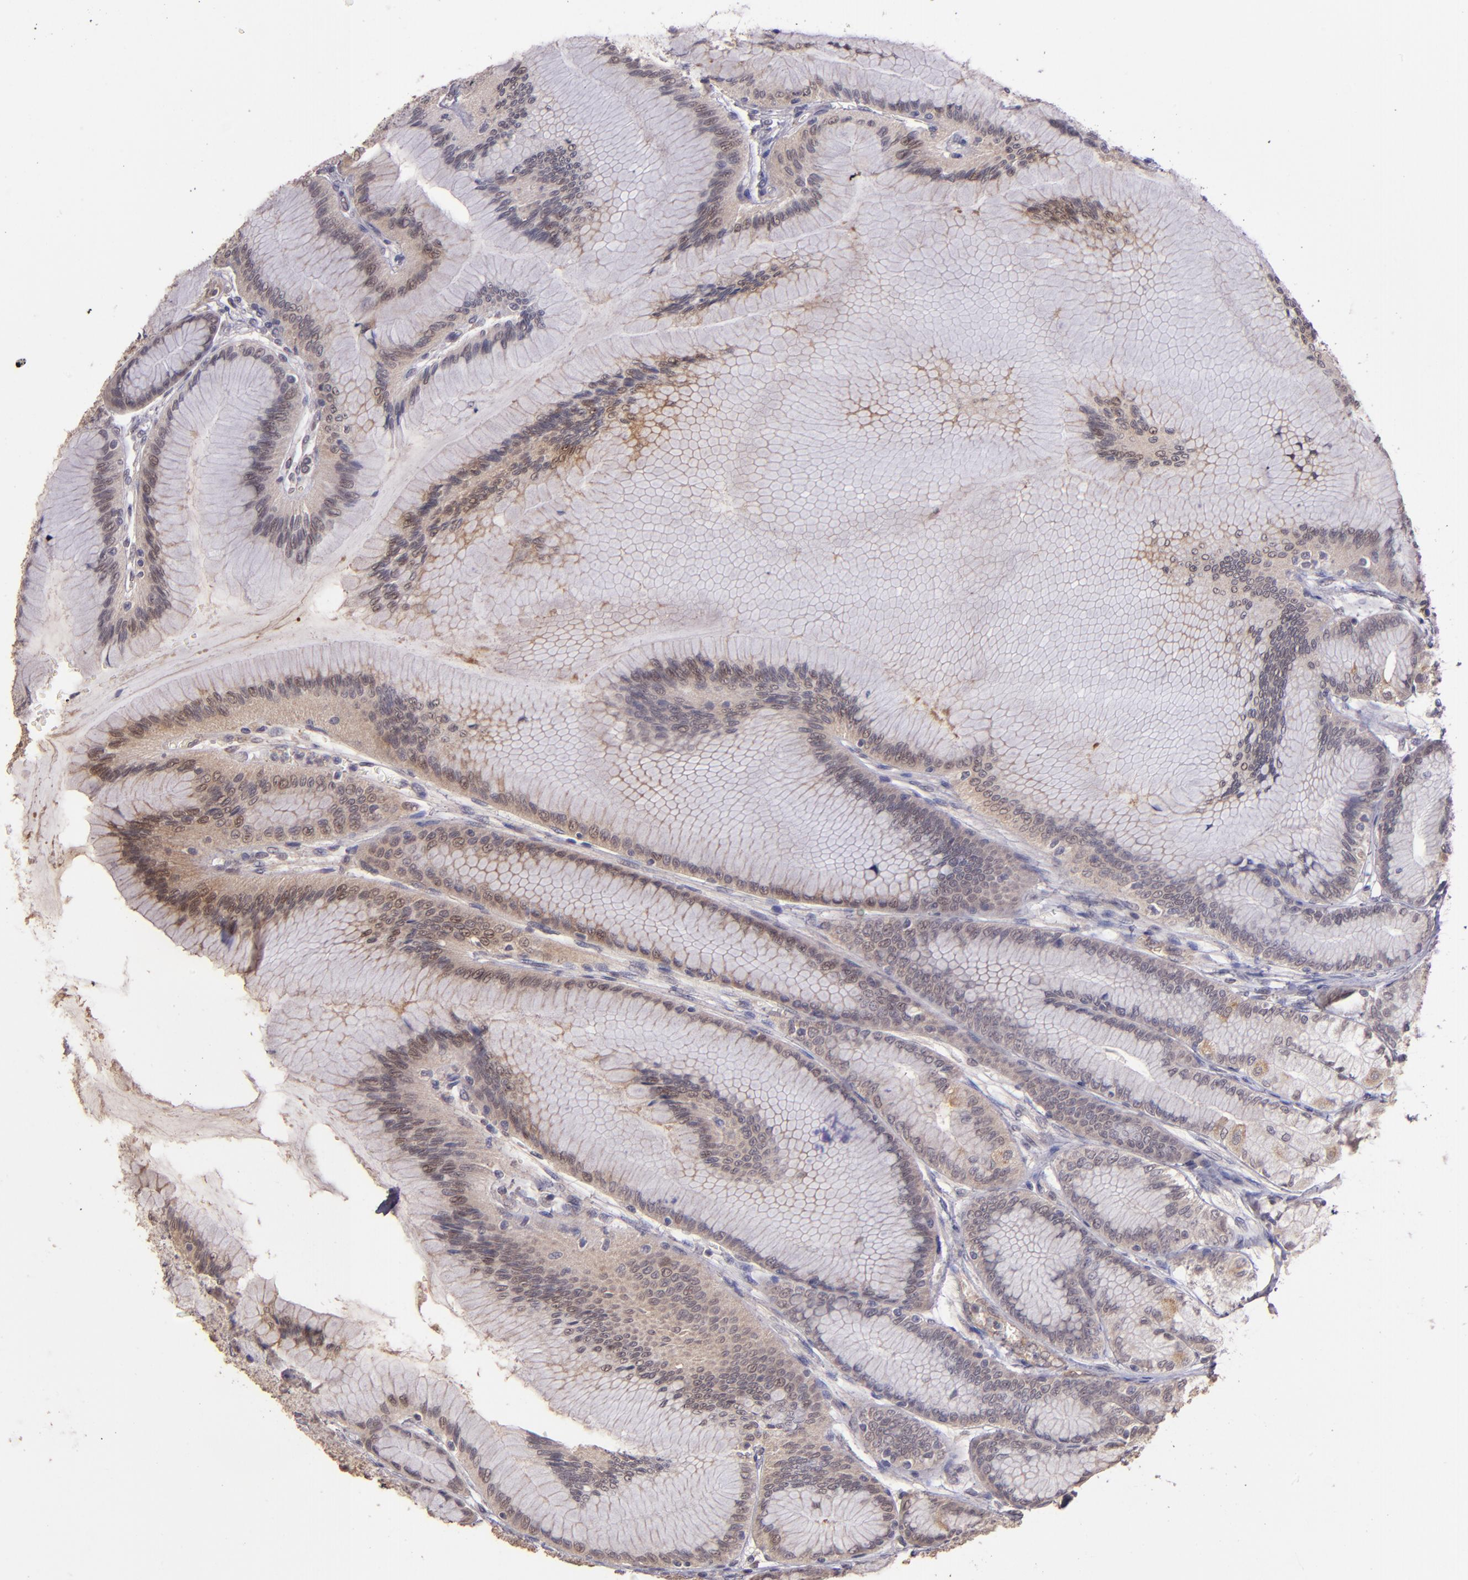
{"staining": {"intensity": "weak", "quantity": ">75%", "location": "cytoplasmic/membranous"}, "tissue": "stomach", "cell_type": "Glandular cells", "image_type": "normal", "snomed": [{"axis": "morphology", "description": "Normal tissue, NOS"}, {"axis": "morphology", "description": "Adenocarcinoma, NOS"}, {"axis": "topography", "description": "Stomach"}, {"axis": "topography", "description": "Stomach, lower"}], "caption": "IHC (DAB) staining of normal human stomach demonstrates weak cytoplasmic/membranous protein staining in approximately >75% of glandular cells.", "gene": "TAF7L", "patient": {"sex": "female", "age": 65}}